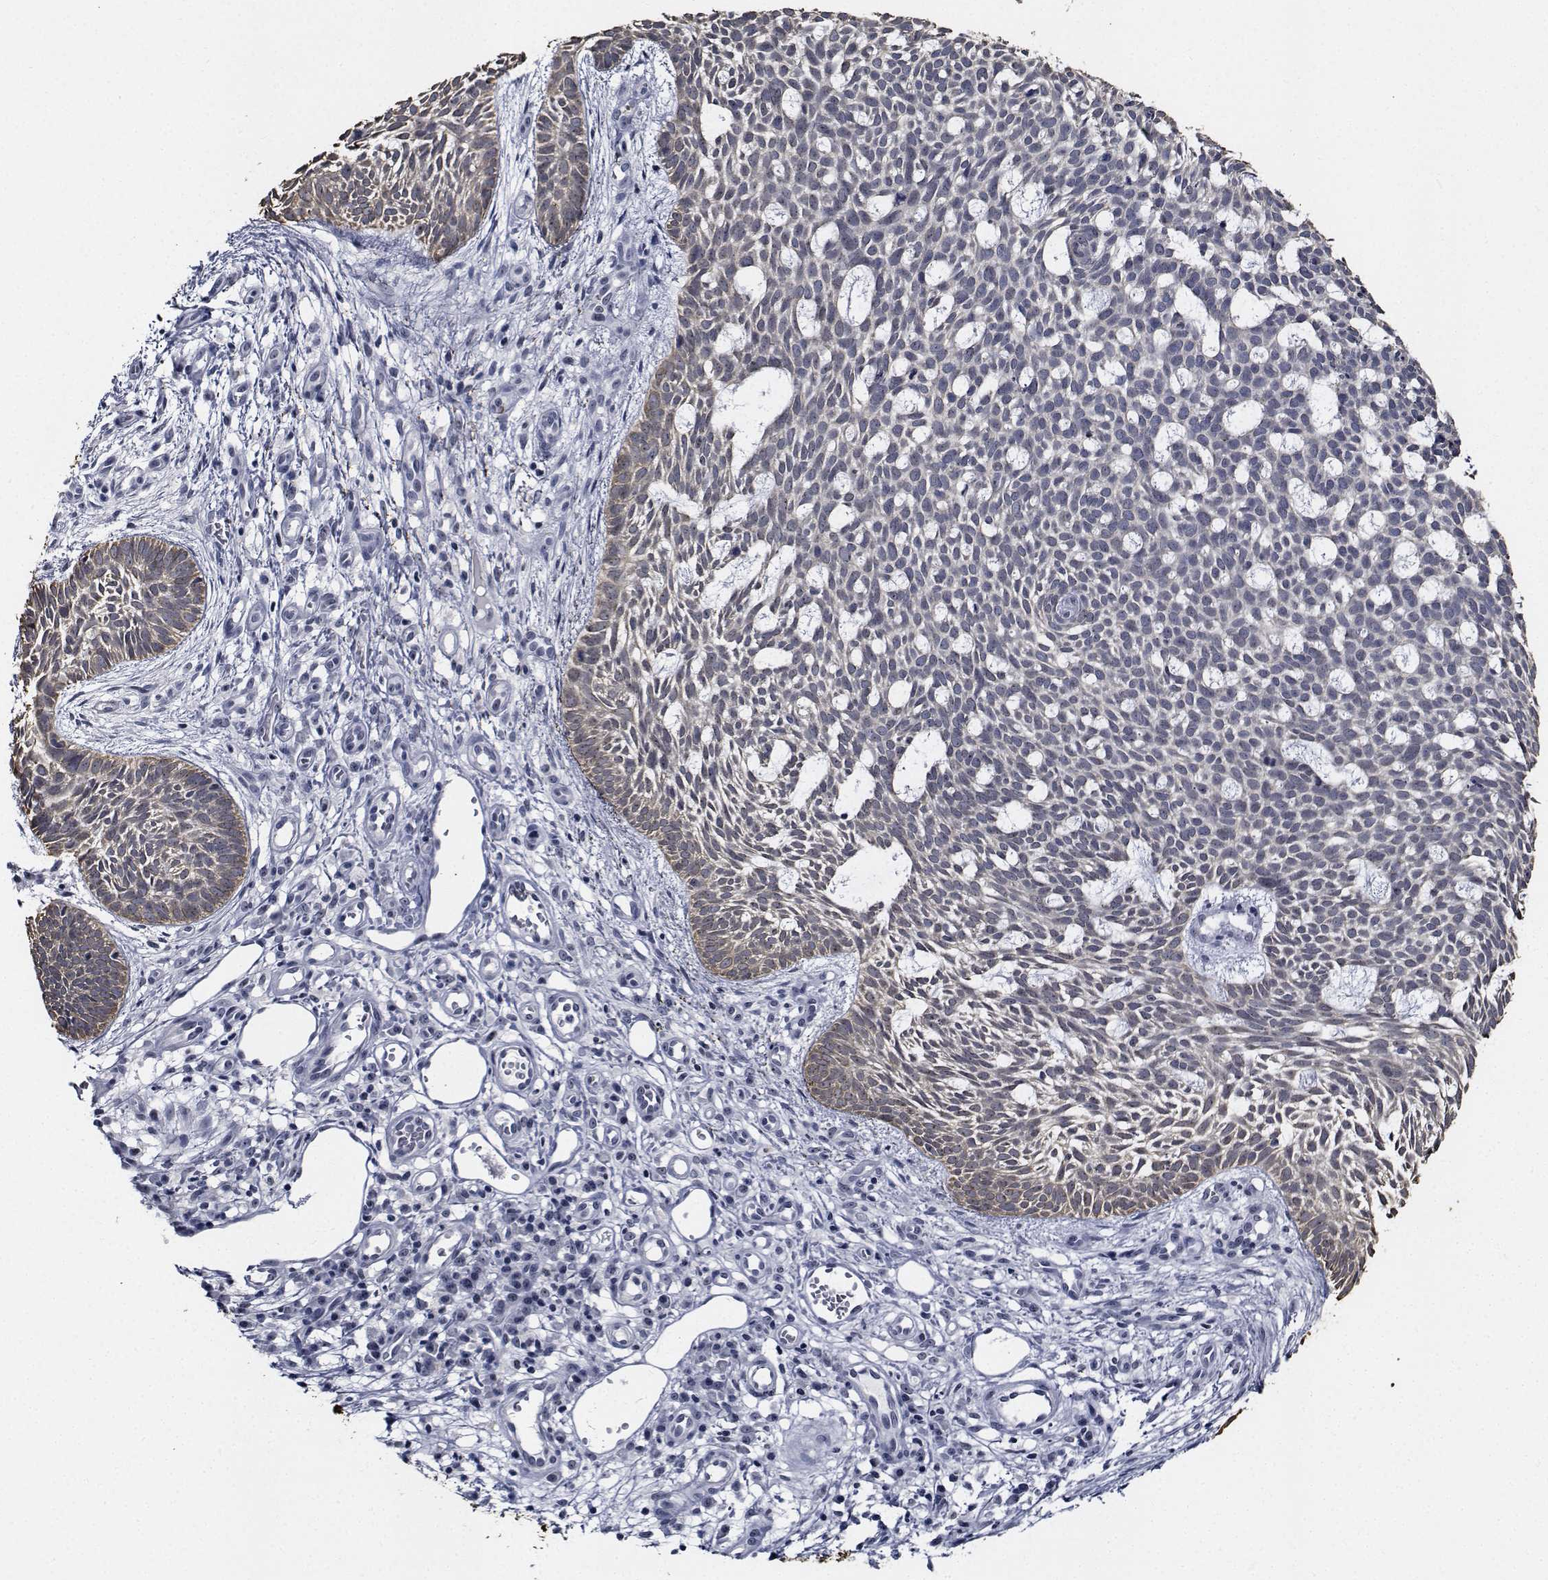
{"staining": {"intensity": "negative", "quantity": "none", "location": "none"}, "tissue": "skin cancer", "cell_type": "Tumor cells", "image_type": "cancer", "snomed": [{"axis": "morphology", "description": "Basal cell carcinoma"}, {"axis": "topography", "description": "Skin"}], "caption": "Immunohistochemistry (IHC) of human skin basal cell carcinoma exhibits no positivity in tumor cells.", "gene": "NVL", "patient": {"sex": "male", "age": 59}}